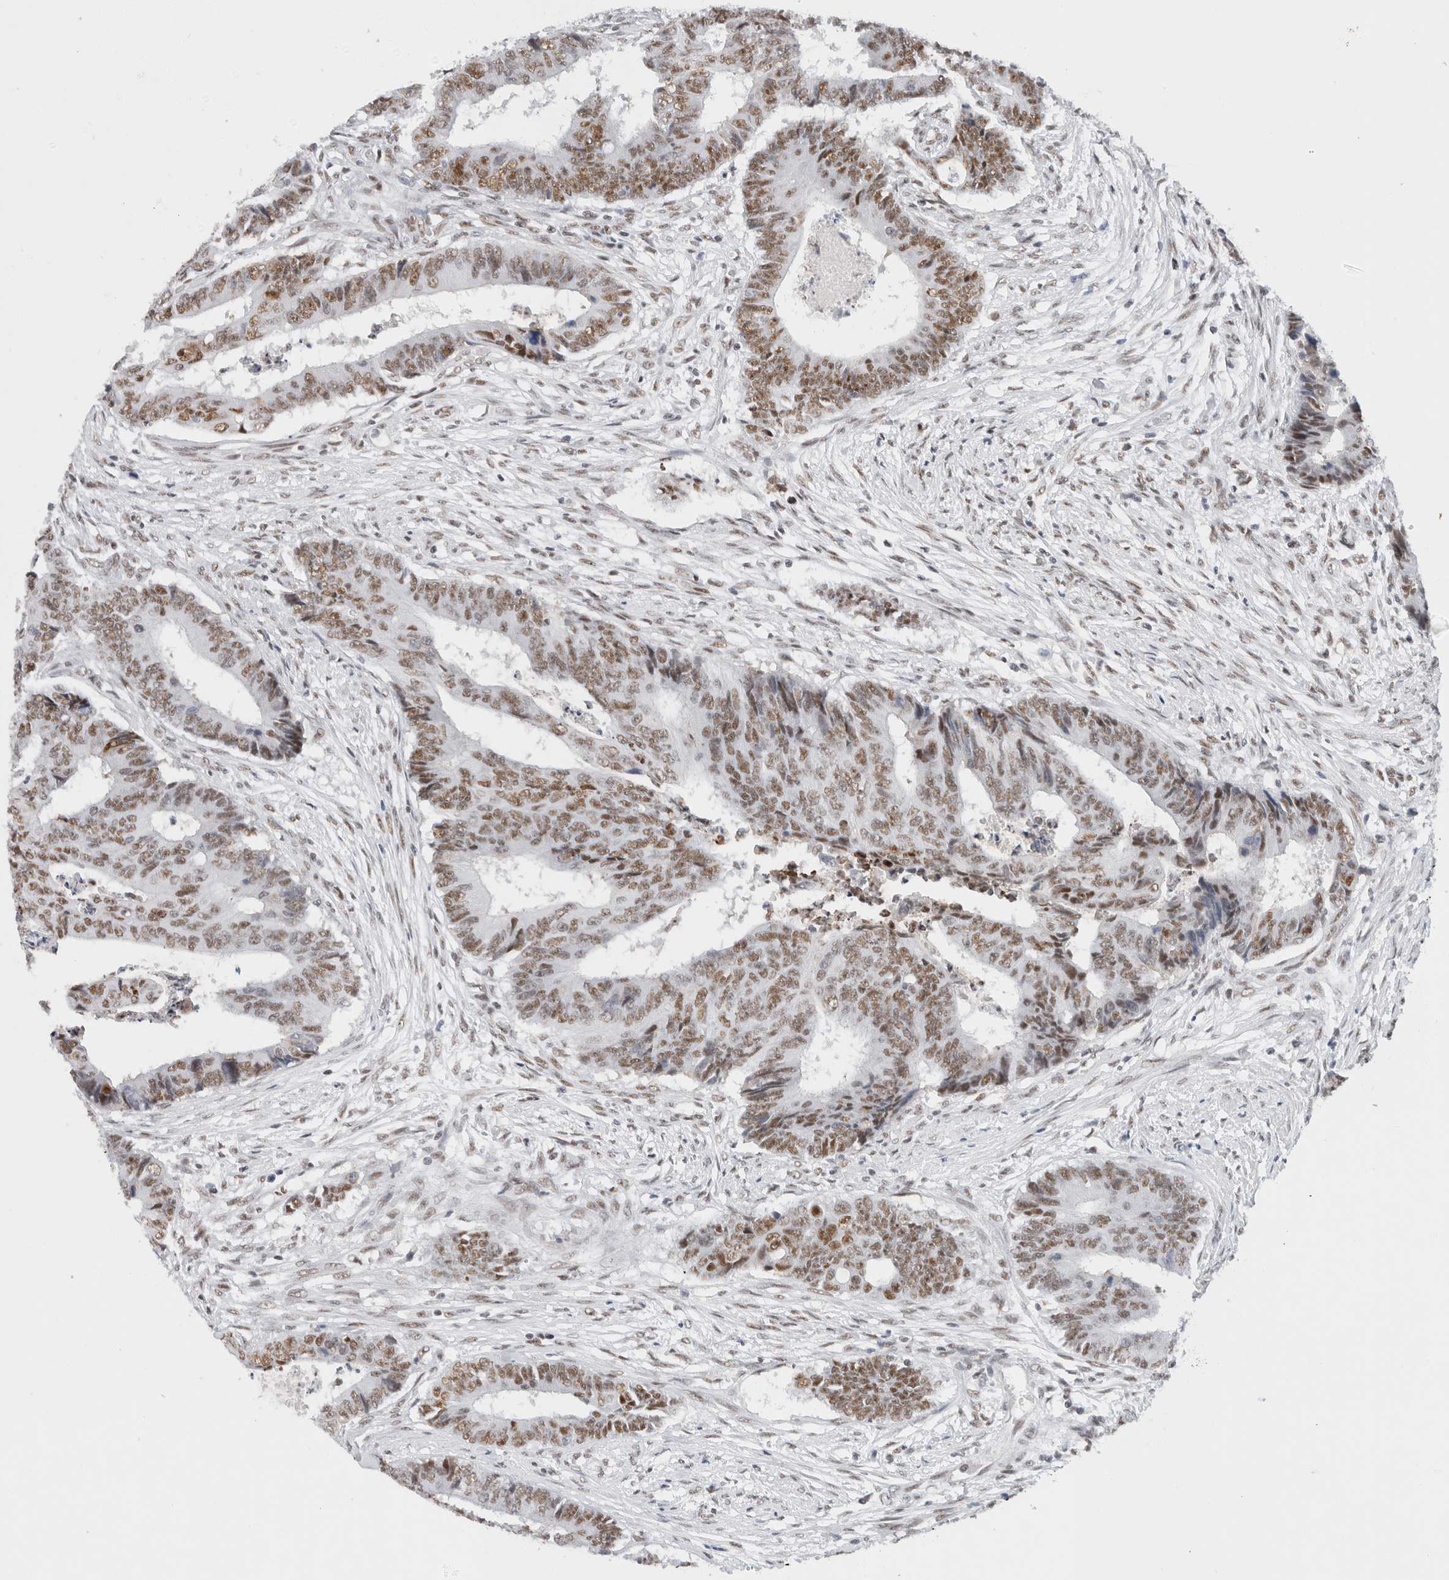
{"staining": {"intensity": "moderate", "quantity": ">75%", "location": "nuclear"}, "tissue": "colorectal cancer", "cell_type": "Tumor cells", "image_type": "cancer", "snomed": [{"axis": "morphology", "description": "Adenocarcinoma, NOS"}, {"axis": "topography", "description": "Rectum"}], "caption": "This photomicrograph reveals colorectal adenocarcinoma stained with immunohistochemistry to label a protein in brown. The nuclear of tumor cells show moderate positivity for the protein. Nuclei are counter-stained blue.", "gene": "COPS7A", "patient": {"sex": "male", "age": 84}}